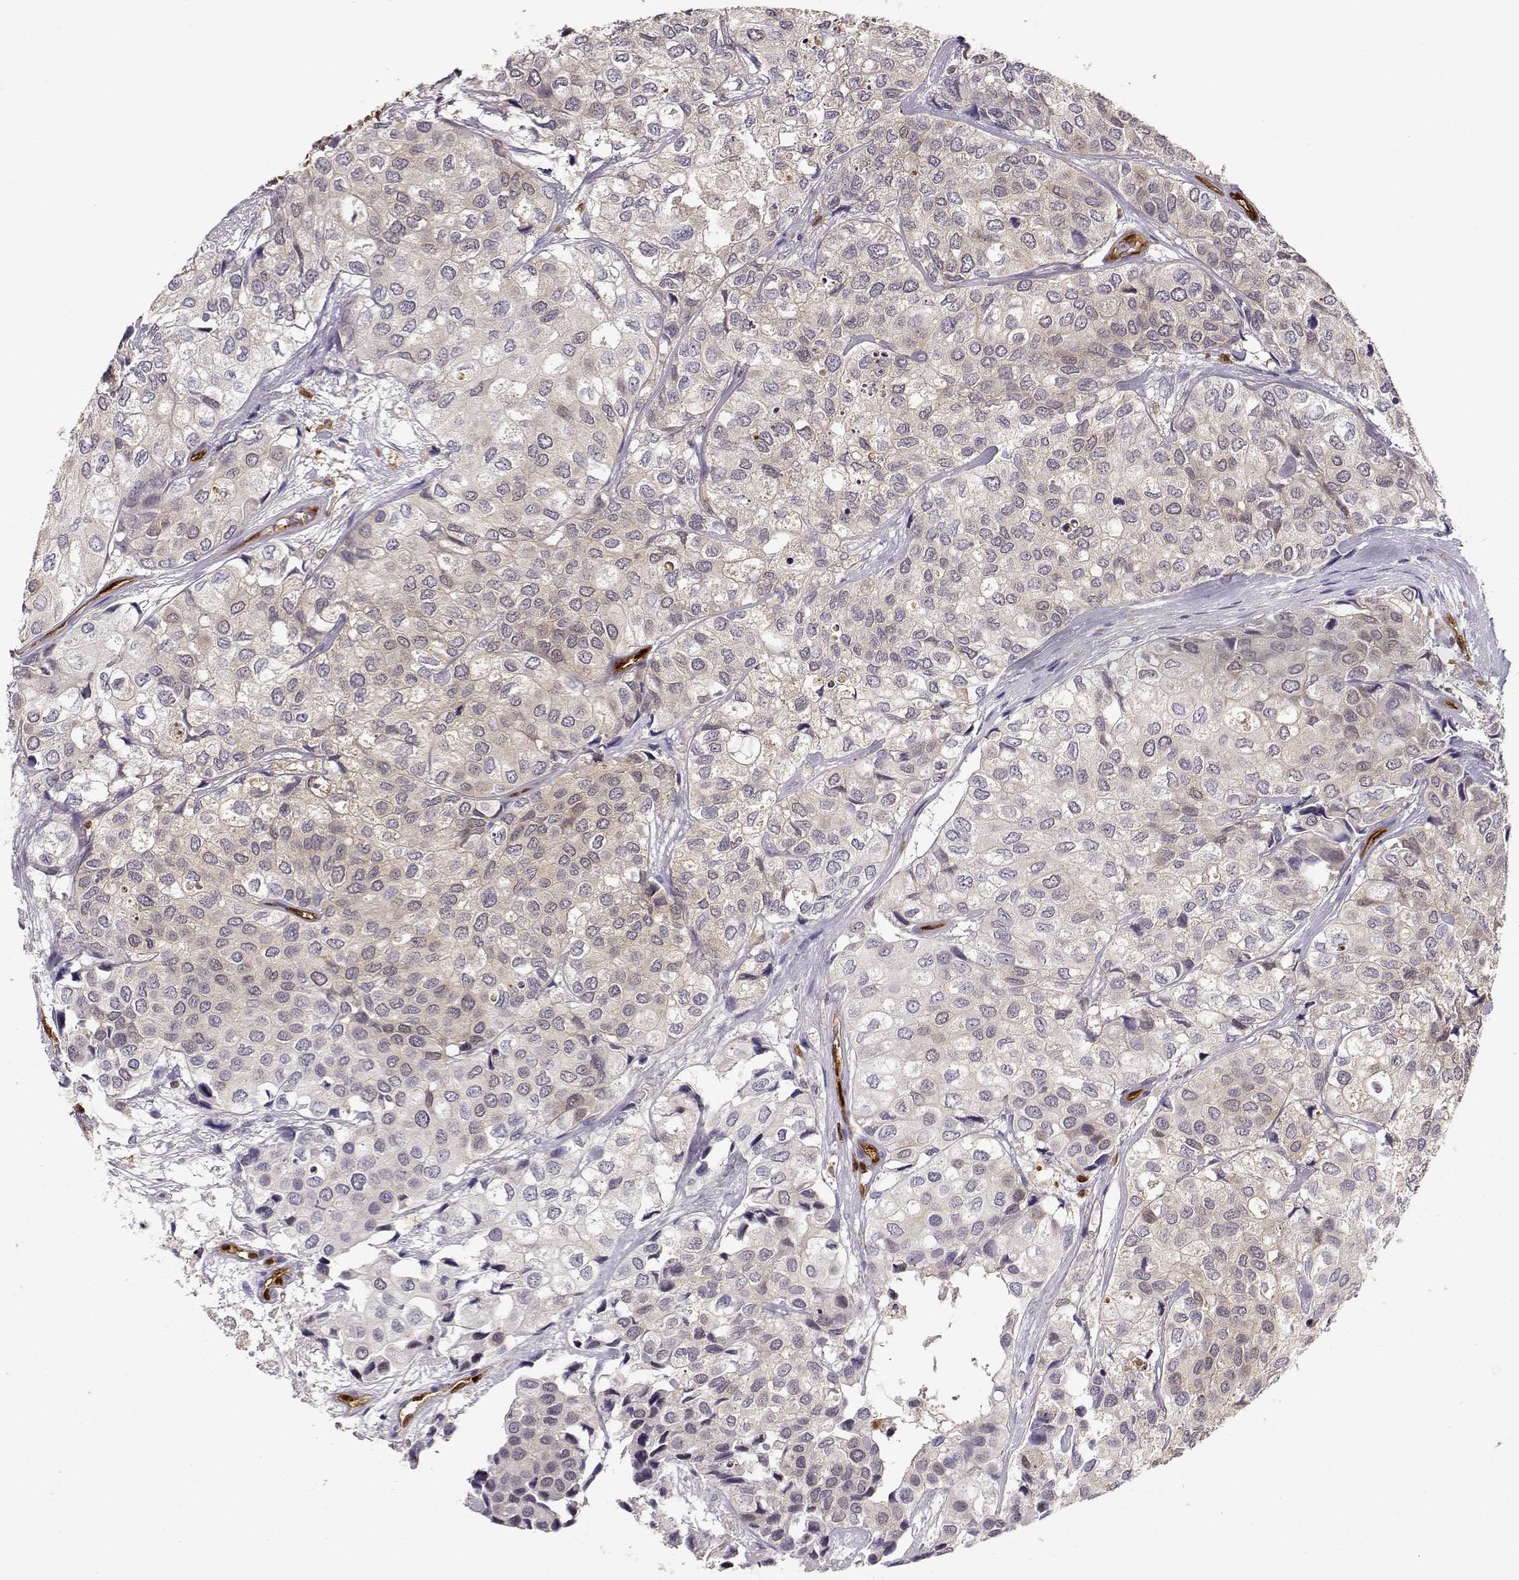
{"staining": {"intensity": "negative", "quantity": "none", "location": "none"}, "tissue": "urothelial cancer", "cell_type": "Tumor cells", "image_type": "cancer", "snomed": [{"axis": "morphology", "description": "Urothelial carcinoma, High grade"}, {"axis": "topography", "description": "Urinary bladder"}], "caption": "The IHC image has no significant staining in tumor cells of urothelial cancer tissue.", "gene": "PNP", "patient": {"sex": "male", "age": 73}}